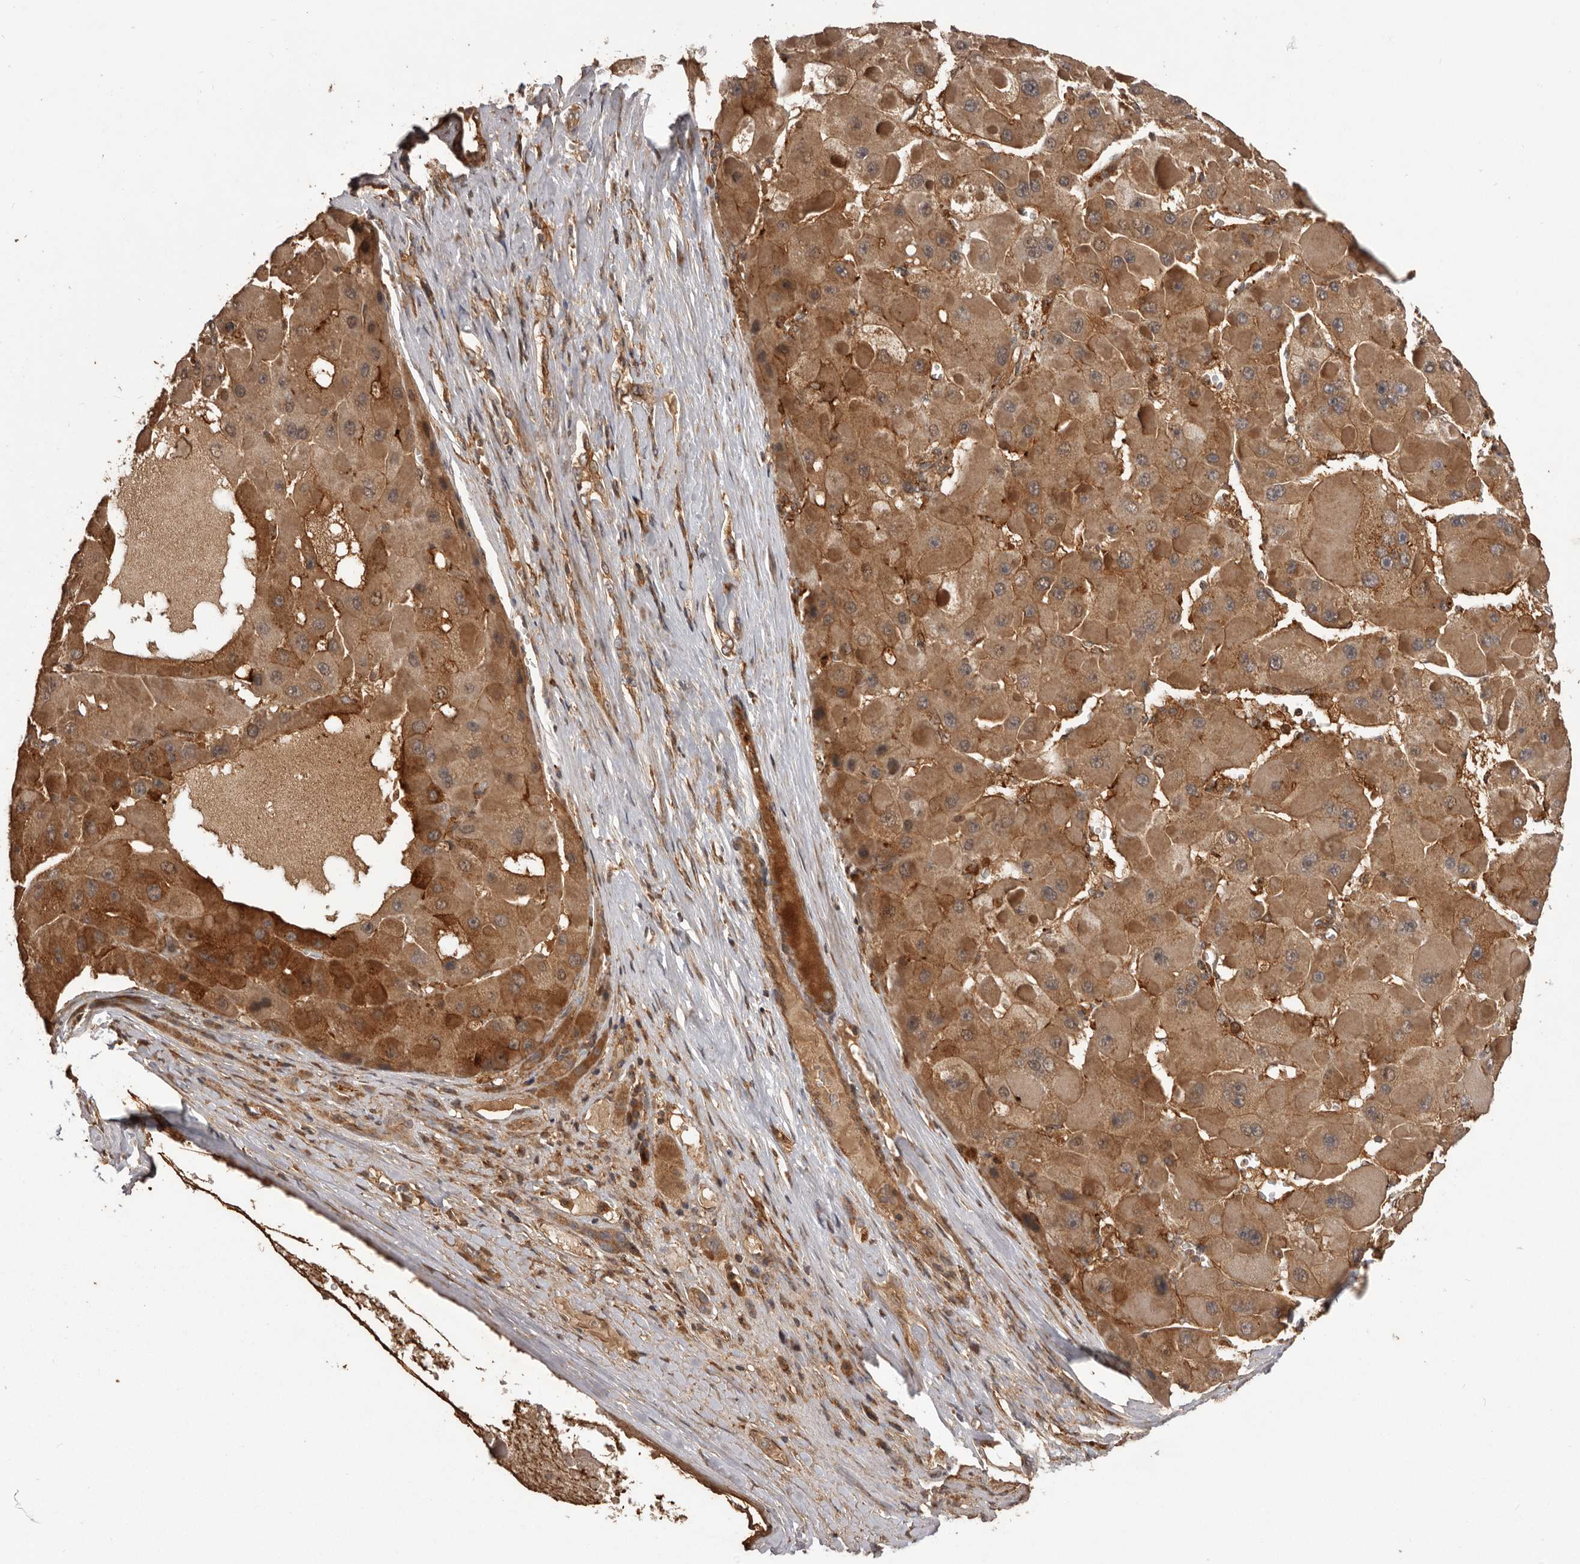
{"staining": {"intensity": "moderate", "quantity": ">75%", "location": "cytoplasmic/membranous"}, "tissue": "liver cancer", "cell_type": "Tumor cells", "image_type": "cancer", "snomed": [{"axis": "morphology", "description": "Carcinoma, Hepatocellular, NOS"}, {"axis": "topography", "description": "Liver"}], "caption": "Immunohistochemical staining of liver hepatocellular carcinoma demonstrates medium levels of moderate cytoplasmic/membranous protein expression in about >75% of tumor cells. The protein of interest is shown in brown color, while the nuclei are stained blue.", "gene": "SLC22A3", "patient": {"sex": "female", "age": 73}}